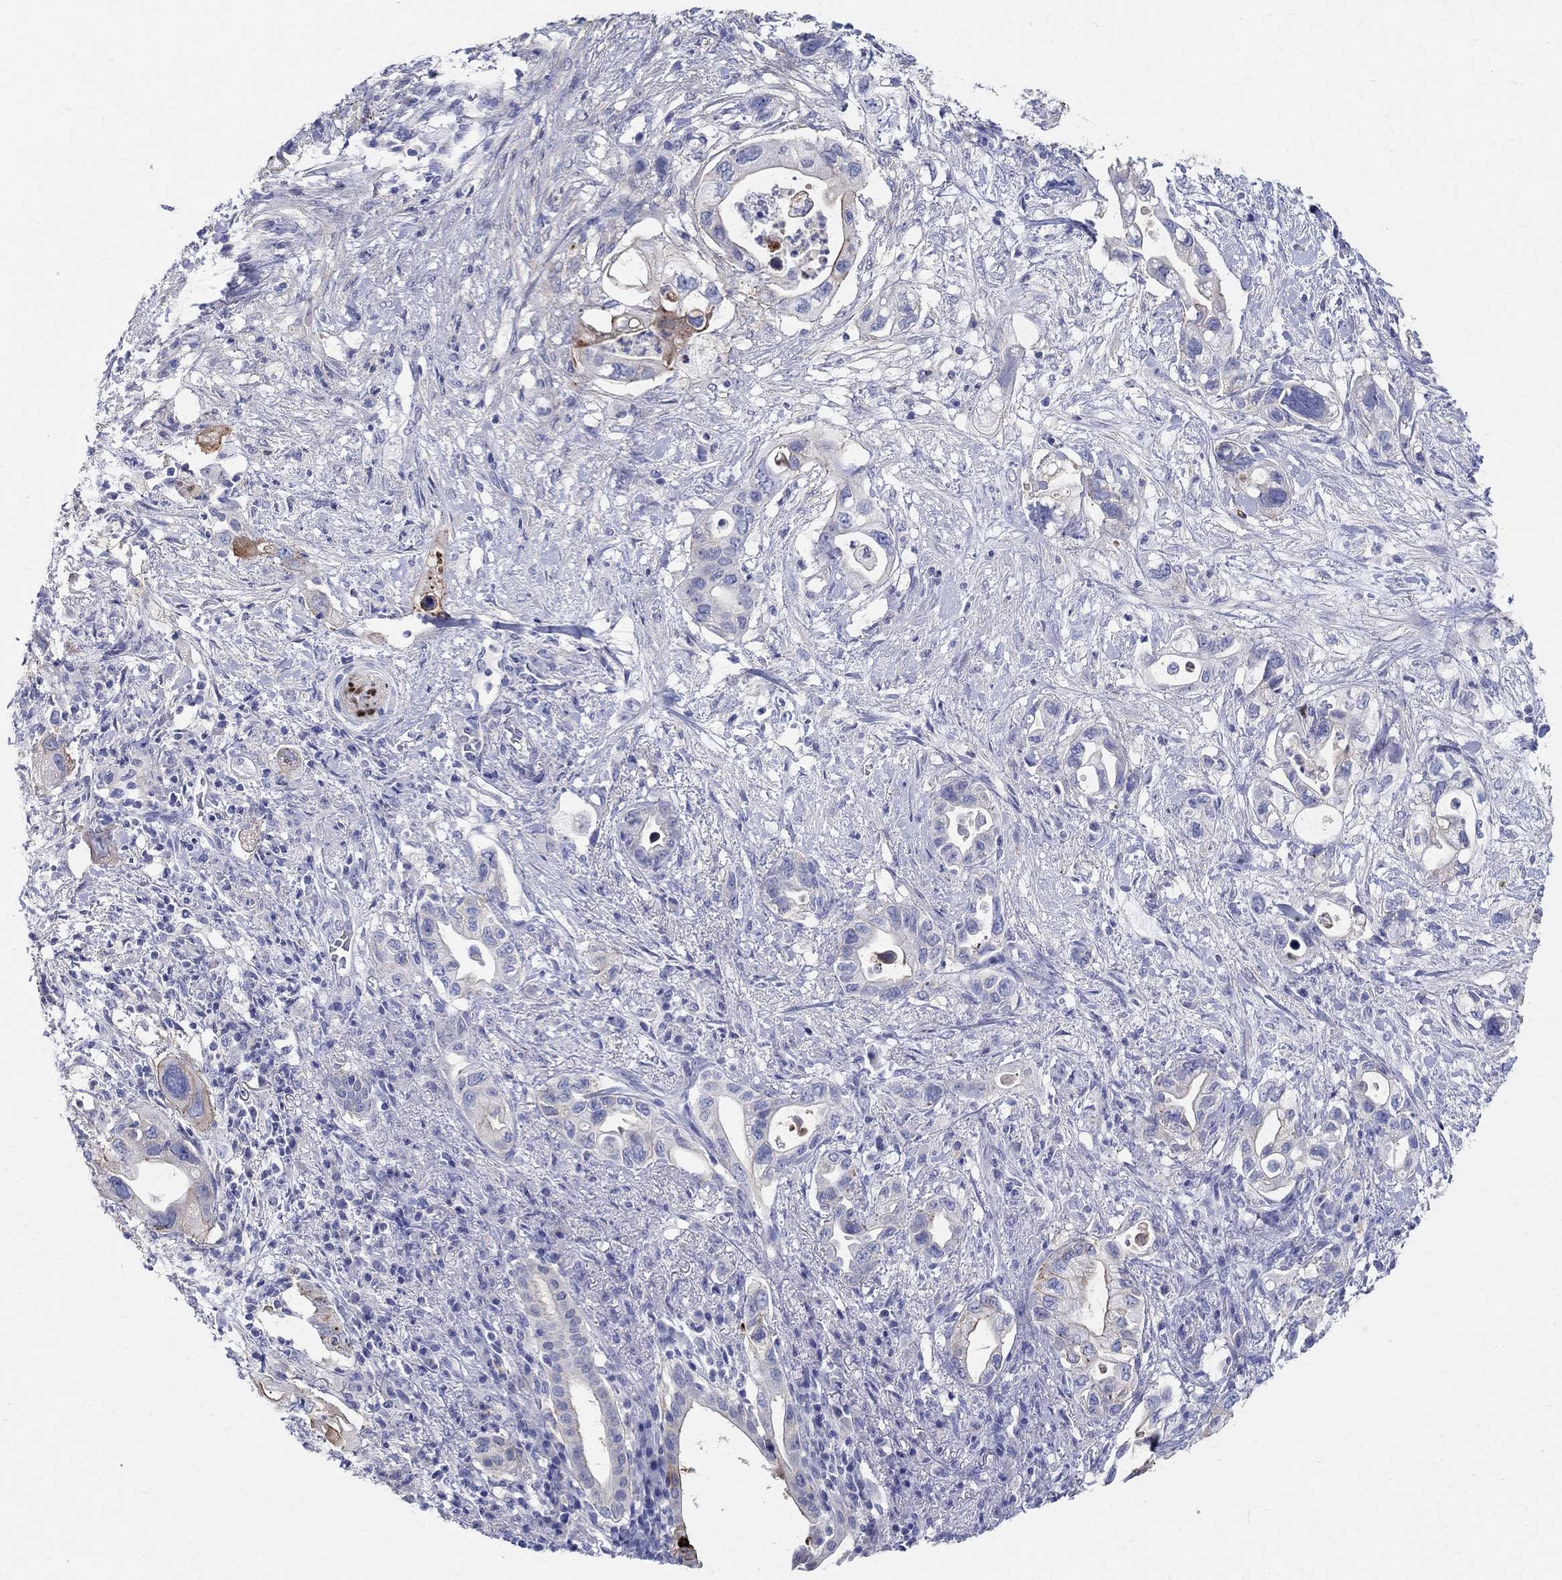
{"staining": {"intensity": "moderate", "quantity": "<25%", "location": "cytoplasmic/membranous"}, "tissue": "pancreatic cancer", "cell_type": "Tumor cells", "image_type": "cancer", "snomed": [{"axis": "morphology", "description": "Adenocarcinoma, NOS"}, {"axis": "topography", "description": "Pancreas"}], "caption": "Protein expression analysis of pancreatic cancer (adenocarcinoma) shows moderate cytoplasmic/membranous positivity in approximately <25% of tumor cells. The protein is stained brown, and the nuclei are stained in blue (DAB (3,3'-diaminobenzidine) IHC with brightfield microscopy, high magnification).", "gene": "SOX2", "patient": {"sex": "female", "age": 72}}